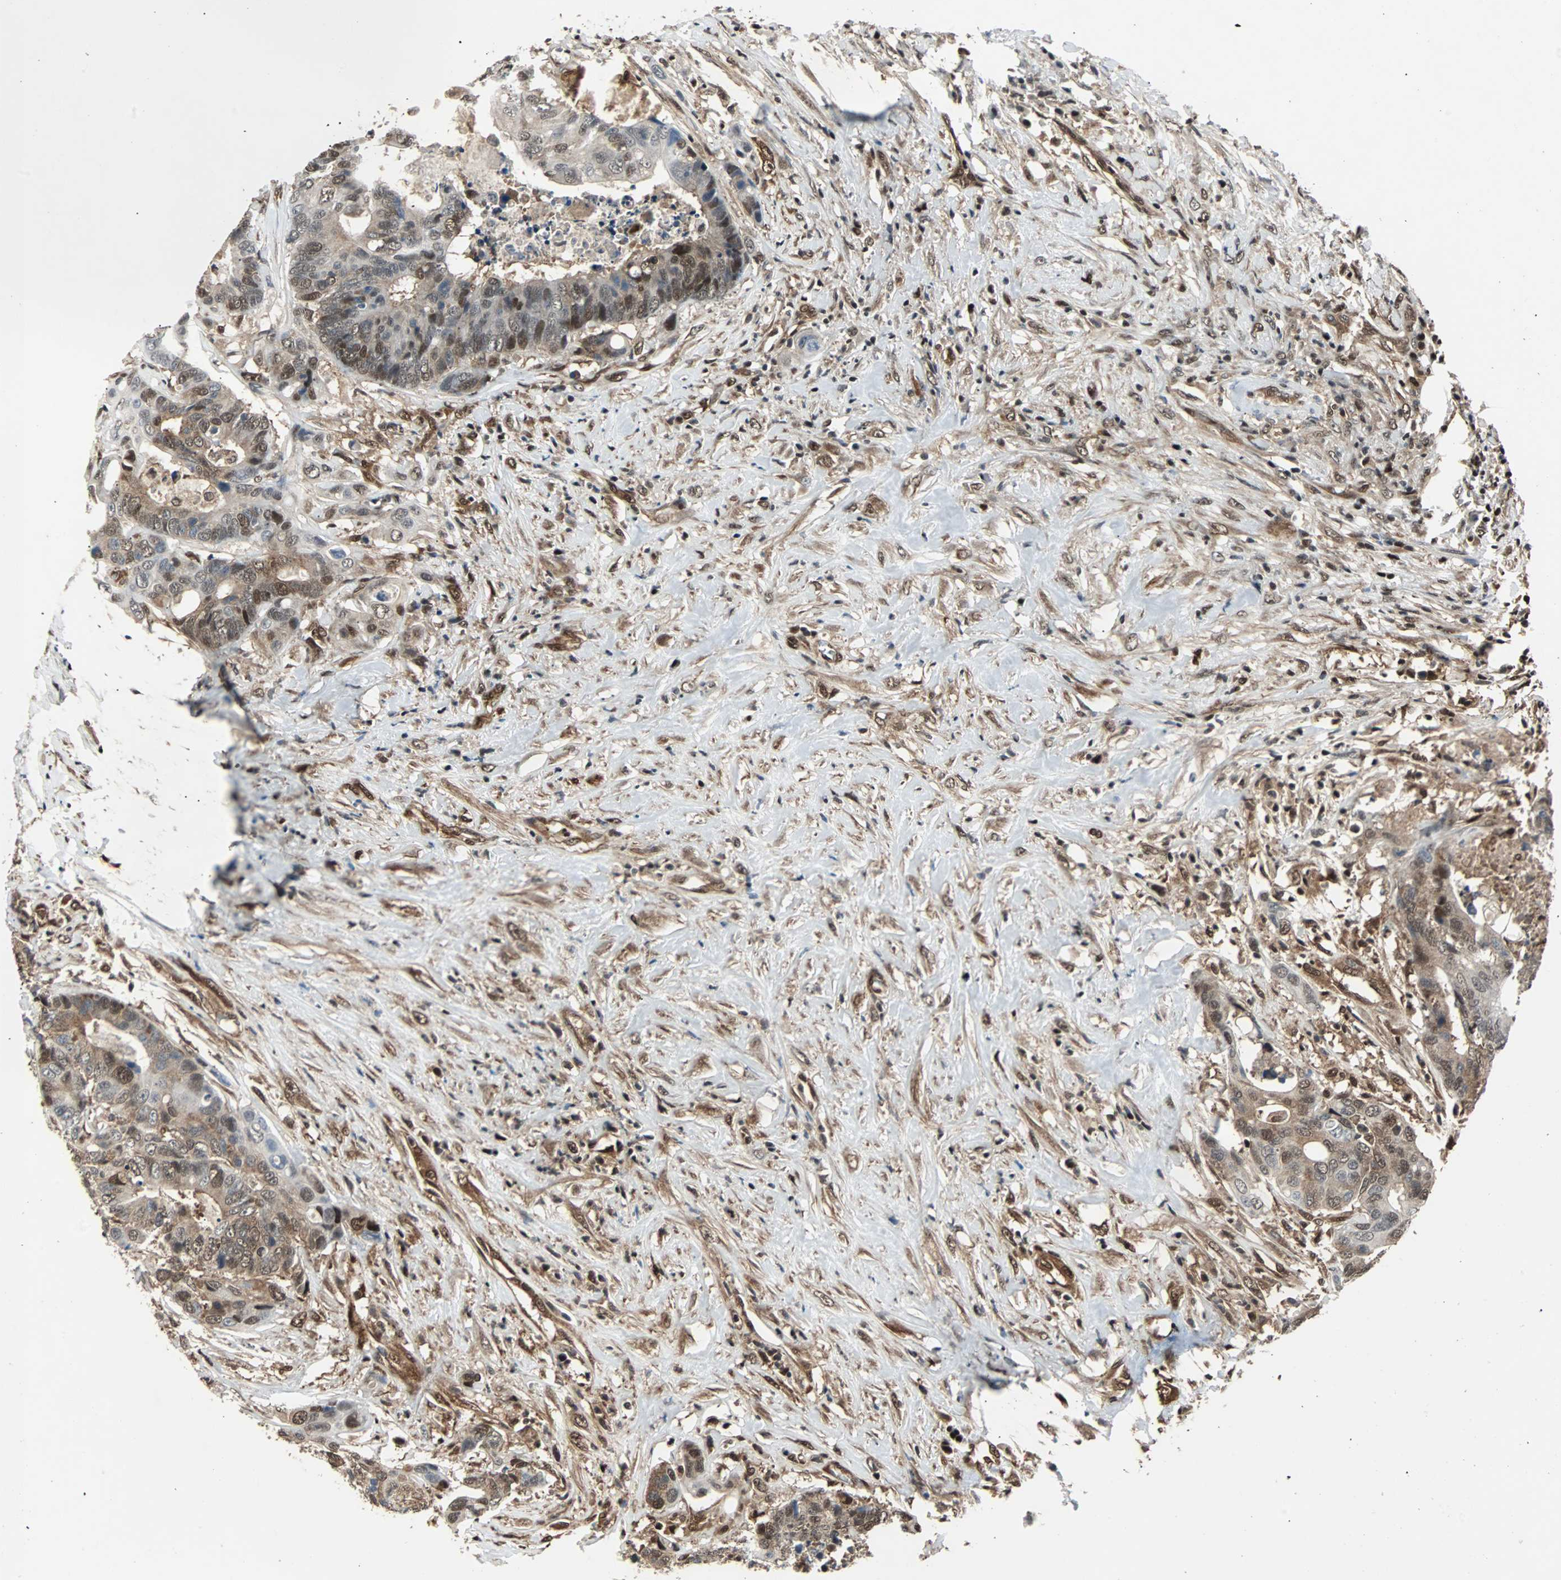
{"staining": {"intensity": "moderate", "quantity": ">75%", "location": "cytoplasmic/membranous,nuclear"}, "tissue": "colorectal cancer", "cell_type": "Tumor cells", "image_type": "cancer", "snomed": [{"axis": "morphology", "description": "Adenocarcinoma, NOS"}, {"axis": "topography", "description": "Rectum"}], "caption": "A photomicrograph of human adenocarcinoma (colorectal) stained for a protein shows moderate cytoplasmic/membranous and nuclear brown staining in tumor cells.", "gene": "ACLY", "patient": {"sex": "male", "age": 55}}